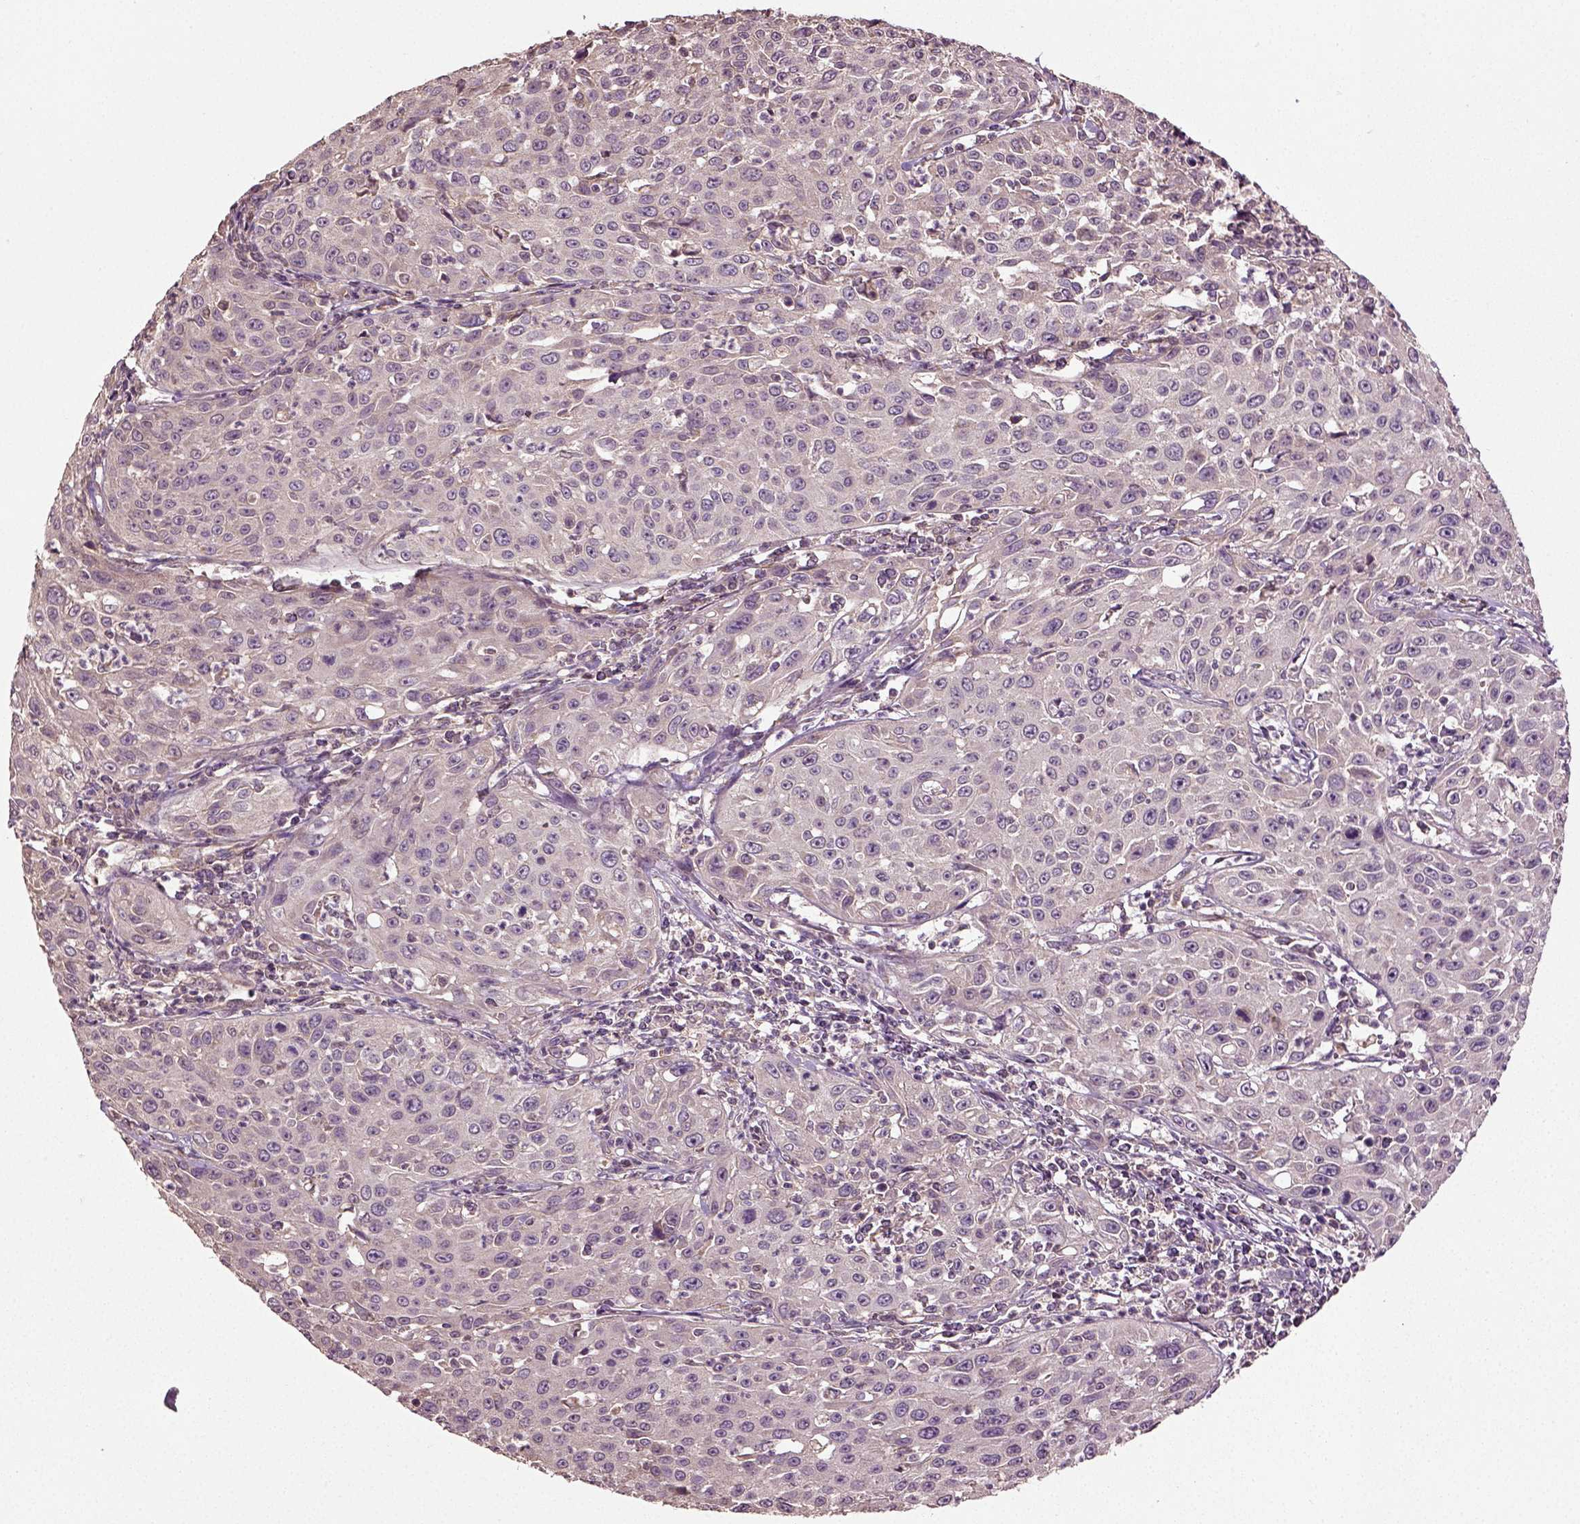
{"staining": {"intensity": "weak", "quantity": "<25%", "location": "cytoplasmic/membranous"}, "tissue": "cervical cancer", "cell_type": "Tumor cells", "image_type": "cancer", "snomed": [{"axis": "morphology", "description": "Squamous cell carcinoma, NOS"}, {"axis": "topography", "description": "Cervix"}], "caption": "Human cervical cancer stained for a protein using IHC exhibits no expression in tumor cells.", "gene": "ERV3-1", "patient": {"sex": "female", "age": 26}}